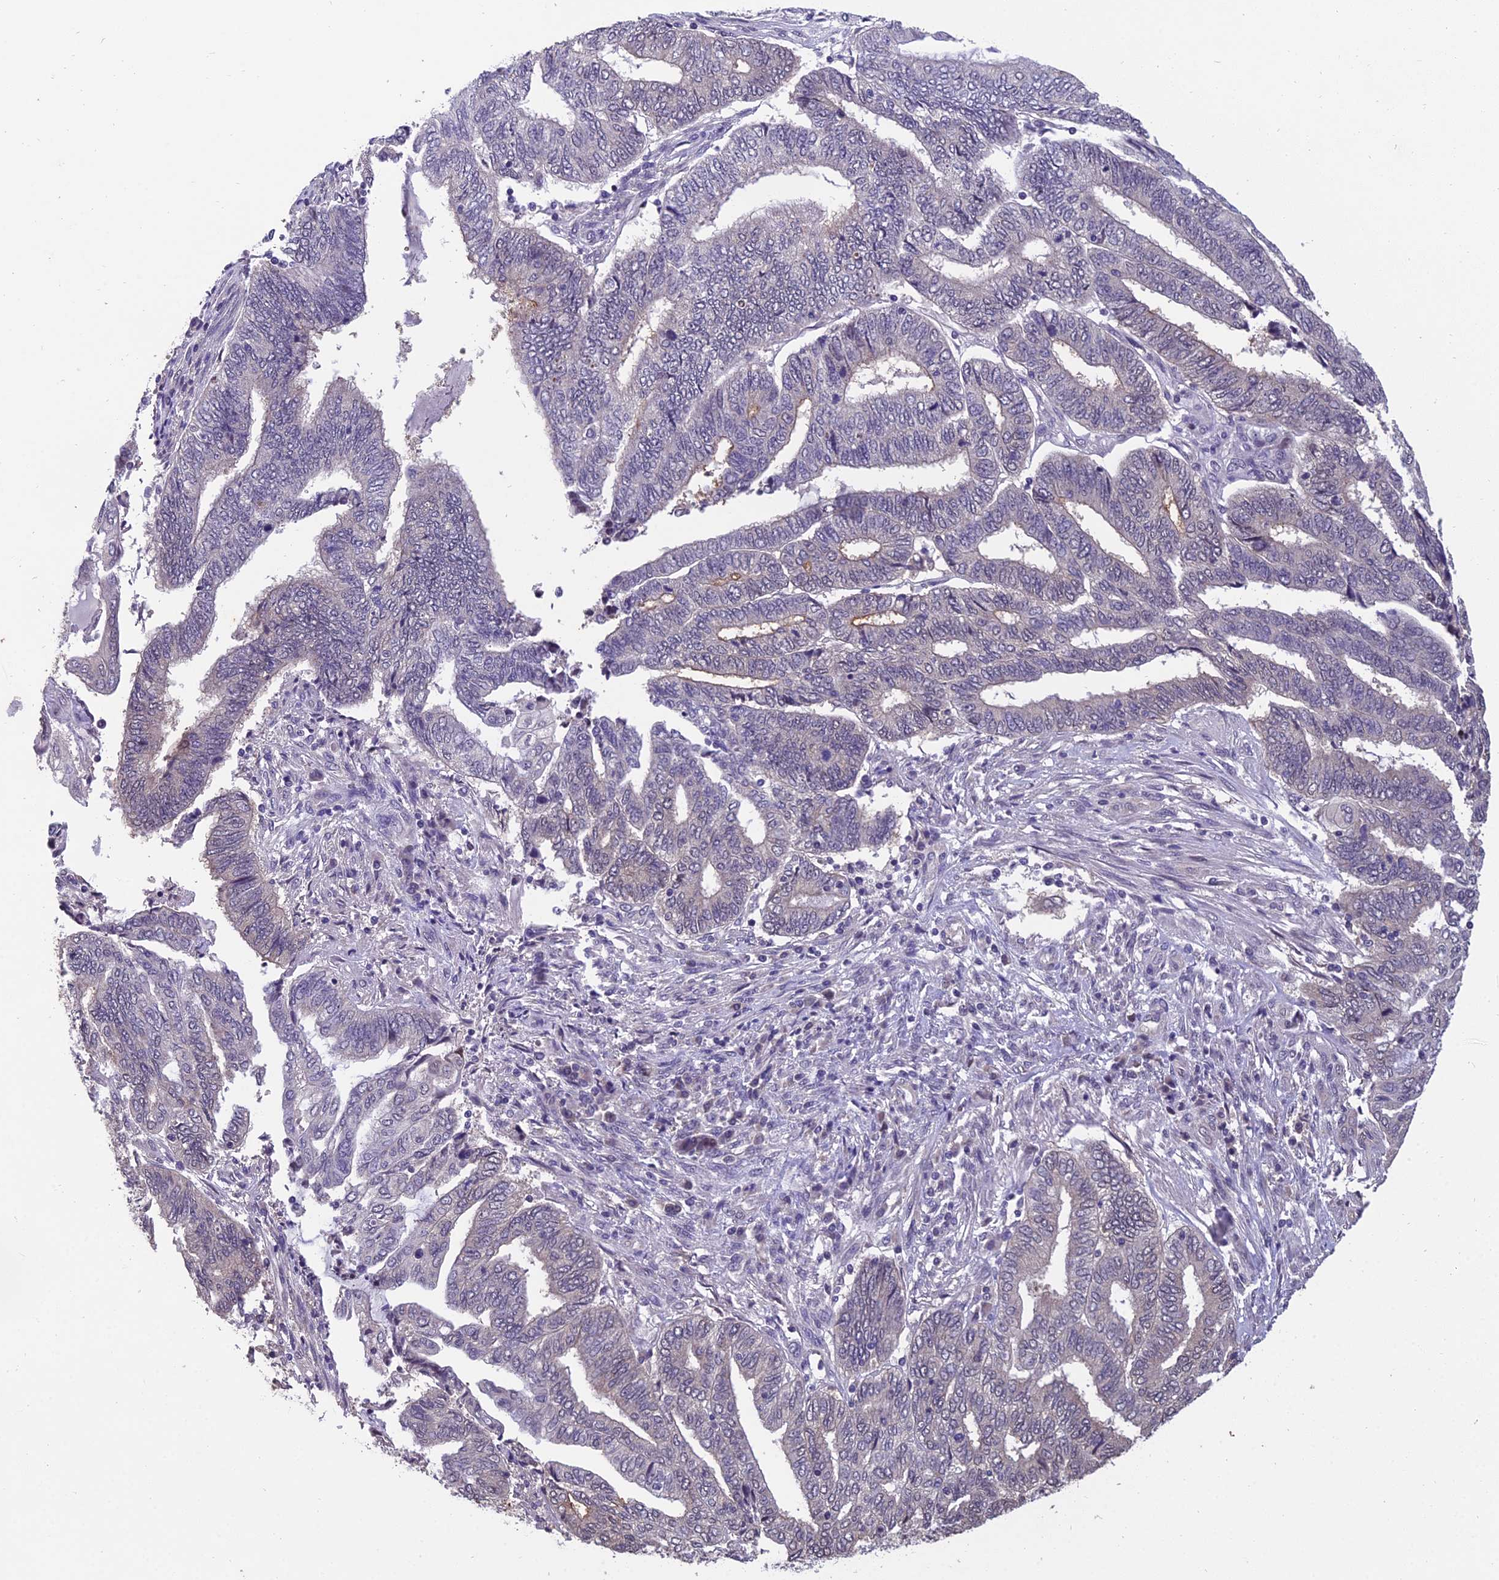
{"staining": {"intensity": "negative", "quantity": "none", "location": "none"}, "tissue": "endometrial cancer", "cell_type": "Tumor cells", "image_type": "cancer", "snomed": [{"axis": "morphology", "description": "Adenocarcinoma, NOS"}, {"axis": "topography", "description": "Uterus"}, {"axis": "topography", "description": "Endometrium"}], "caption": "DAB (3,3'-diaminobenzidine) immunohistochemical staining of human endometrial cancer shows no significant expression in tumor cells. Nuclei are stained in blue.", "gene": "GRWD1", "patient": {"sex": "female", "age": 70}}